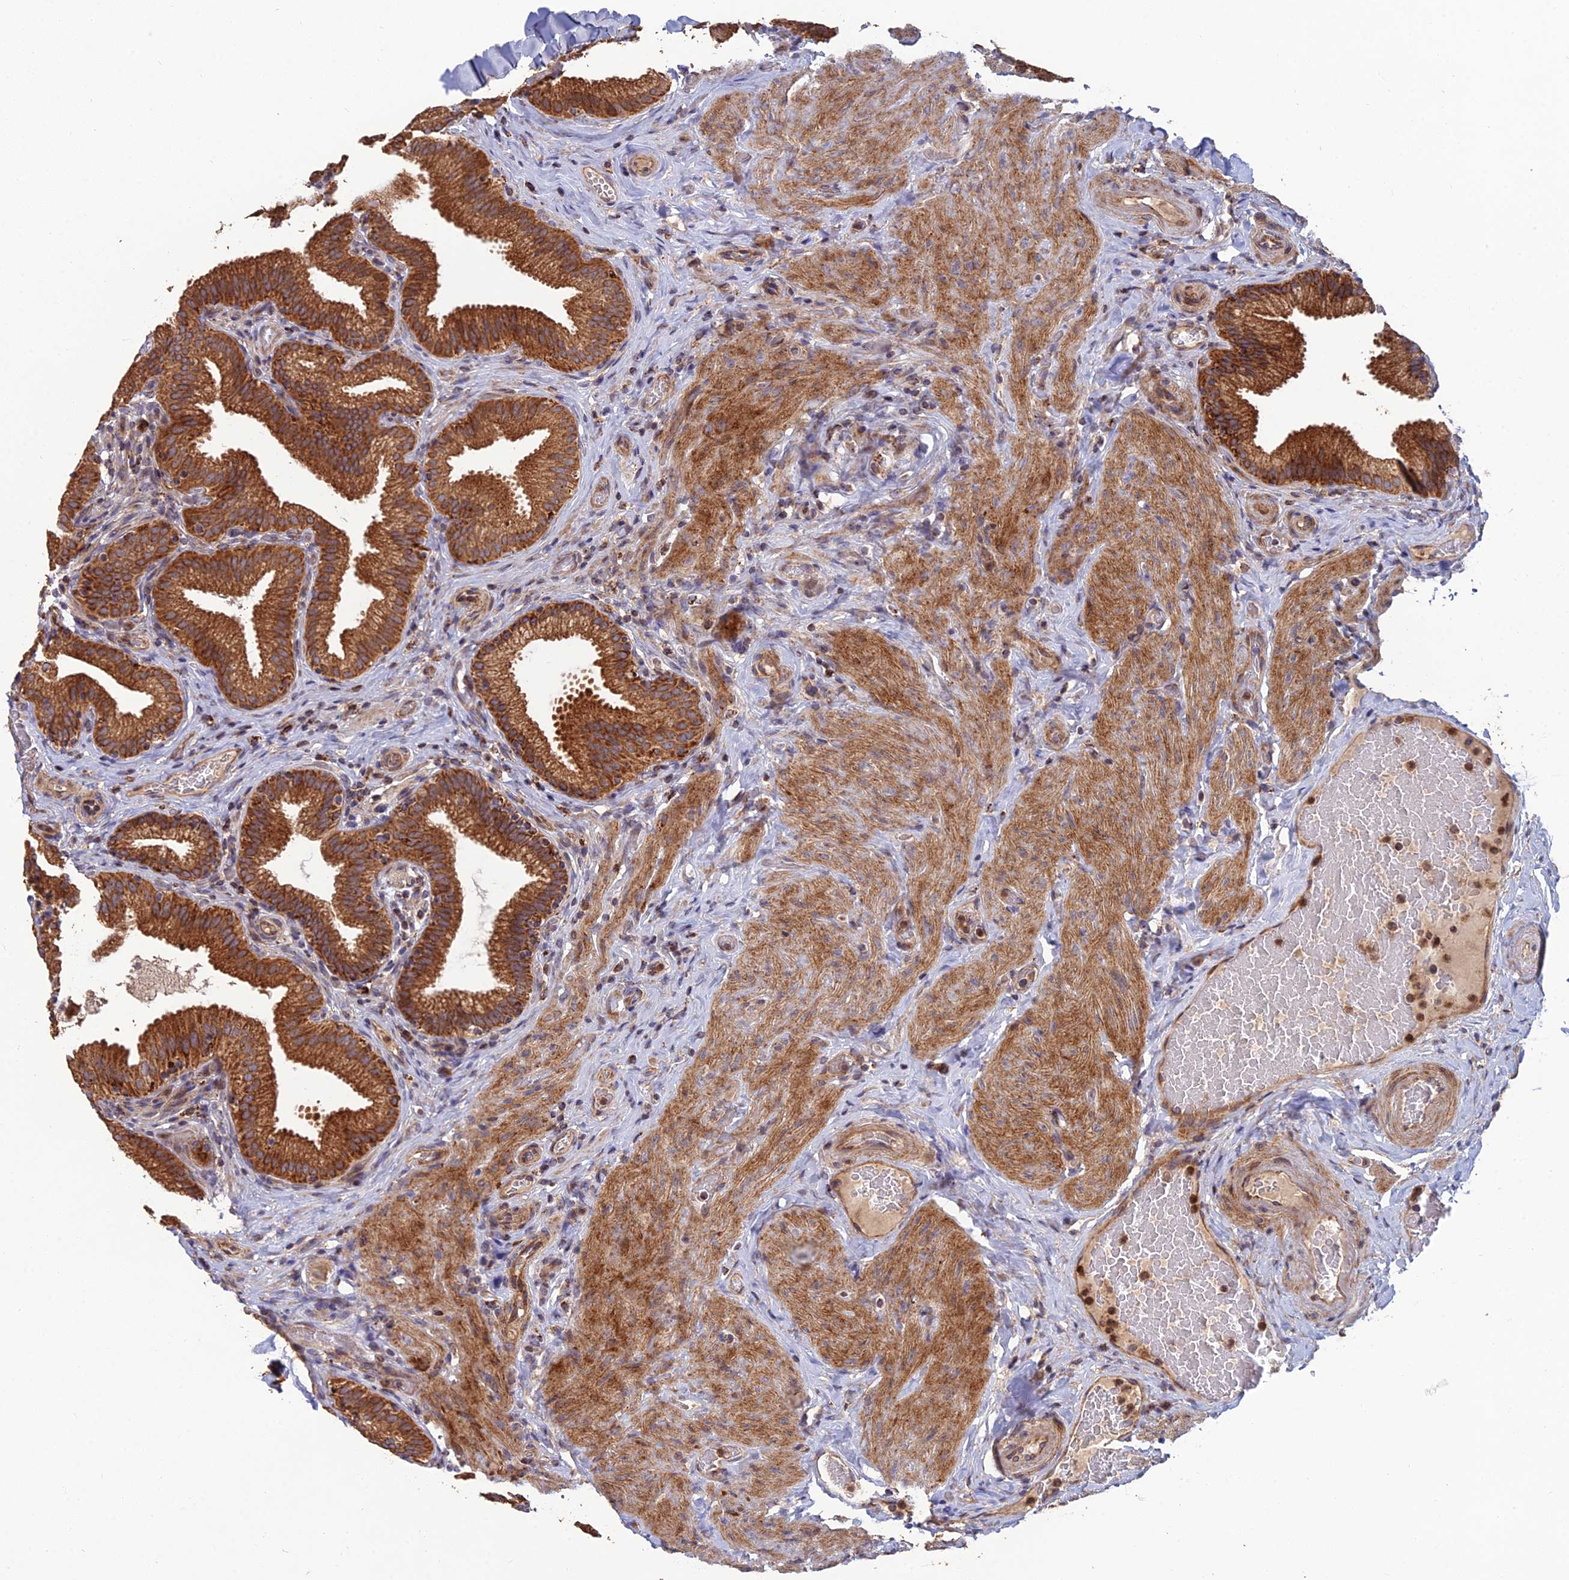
{"staining": {"intensity": "strong", "quantity": ">75%", "location": "cytoplasmic/membranous"}, "tissue": "gallbladder", "cell_type": "Glandular cells", "image_type": "normal", "snomed": [{"axis": "morphology", "description": "Normal tissue, NOS"}, {"axis": "topography", "description": "Gallbladder"}], "caption": "Unremarkable gallbladder displays strong cytoplasmic/membranous positivity in approximately >75% of glandular cells, visualized by immunohistochemistry. Using DAB (brown) and hematoxylin (blue) stains, captured at high magnification using brightfield microscopy.", "gene": "RIC8B", "patient": {"sex": "male", "age": 54}}